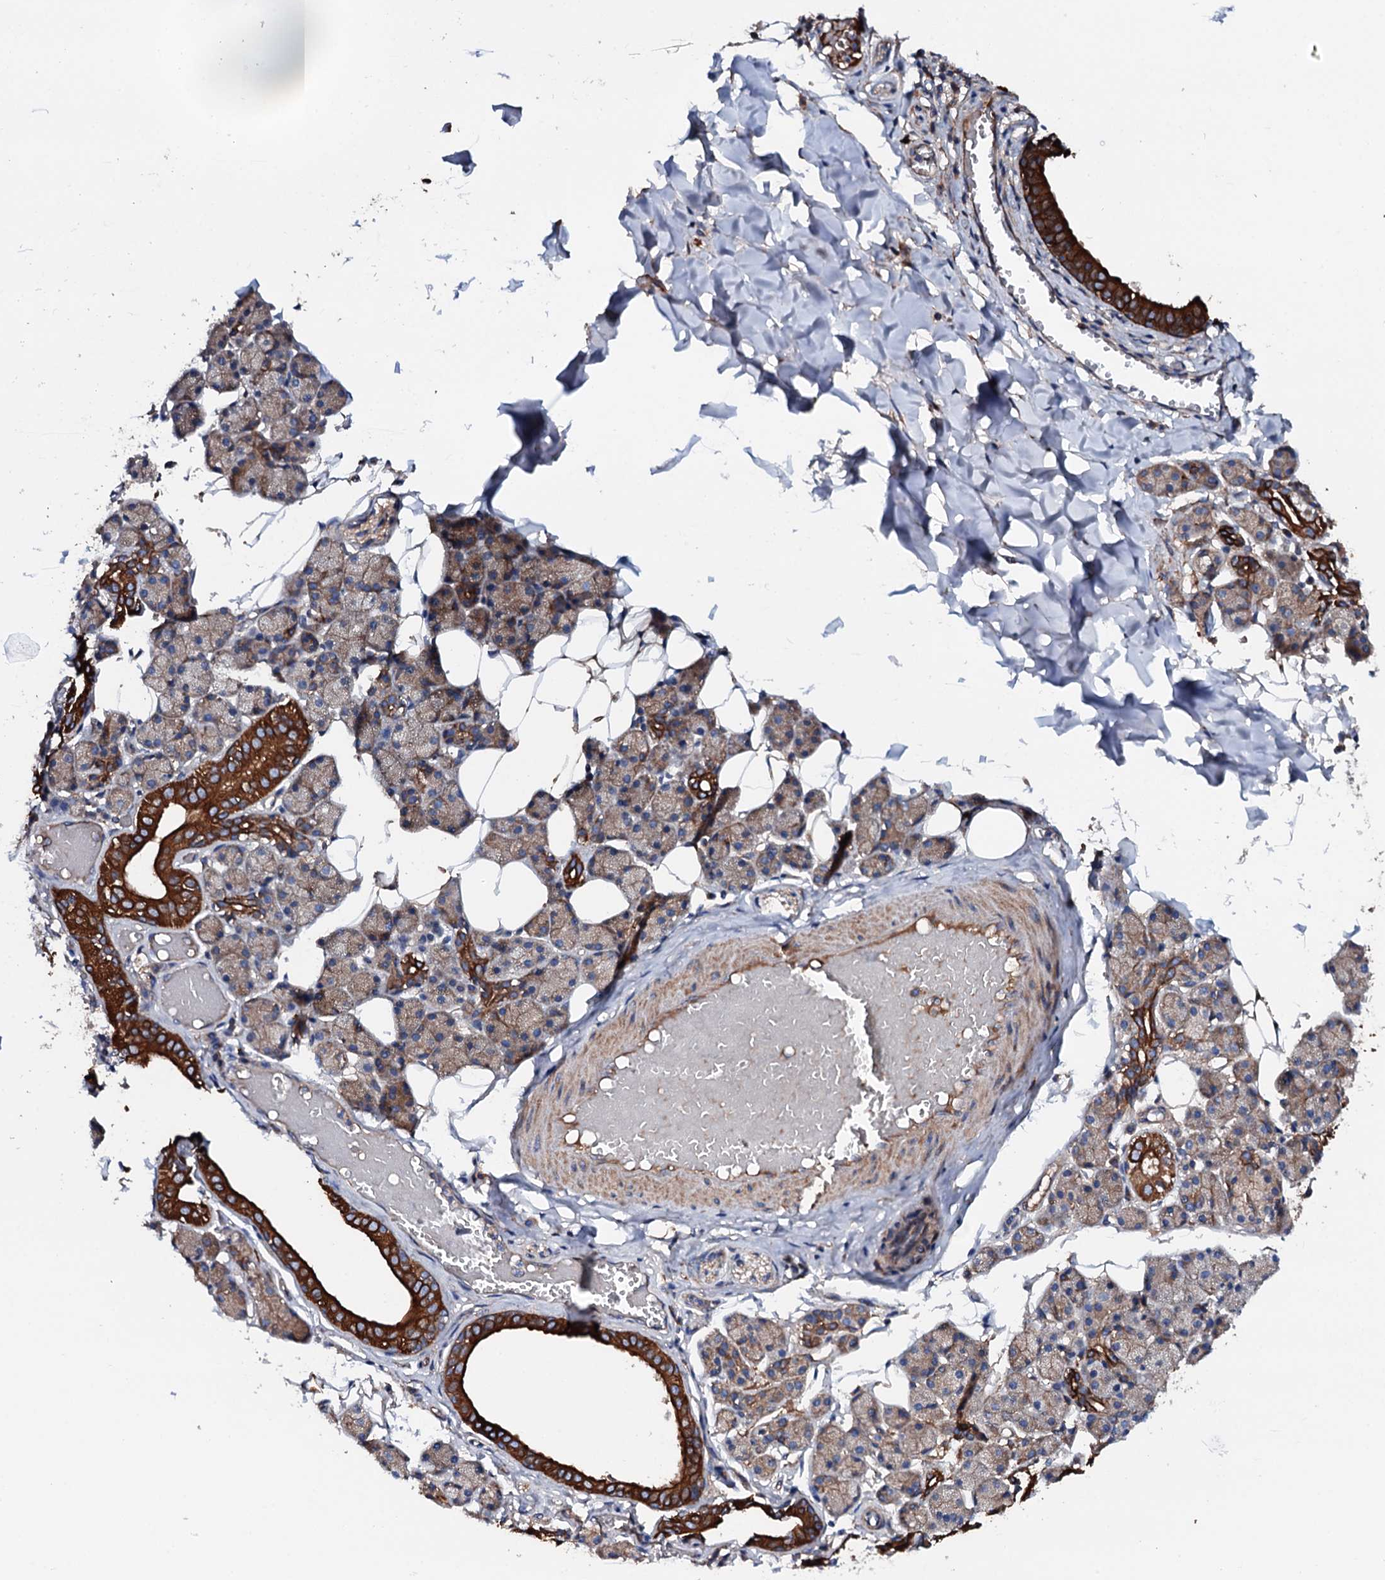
{"staining": {"intensity": "strong", "quantity": "25%-75%", "location": "cytoplasmic/membranous"}, "tissue": "salivary gland", "cell_type": "Glandular cells", "image_type": "normal", "snomed": [{"axis": "morphology", "description": "Normal tissue, NOS"}, {"axis": "topography", "description": "Salivary gland"}], "caption": "Glandular cells reveal strong cytoplasmic/membranous positivity in about 25%-75% of cells in unremarkable salivary gland.", "gene": "NEK1", "patient": {"sex": "female", "age": 33}}